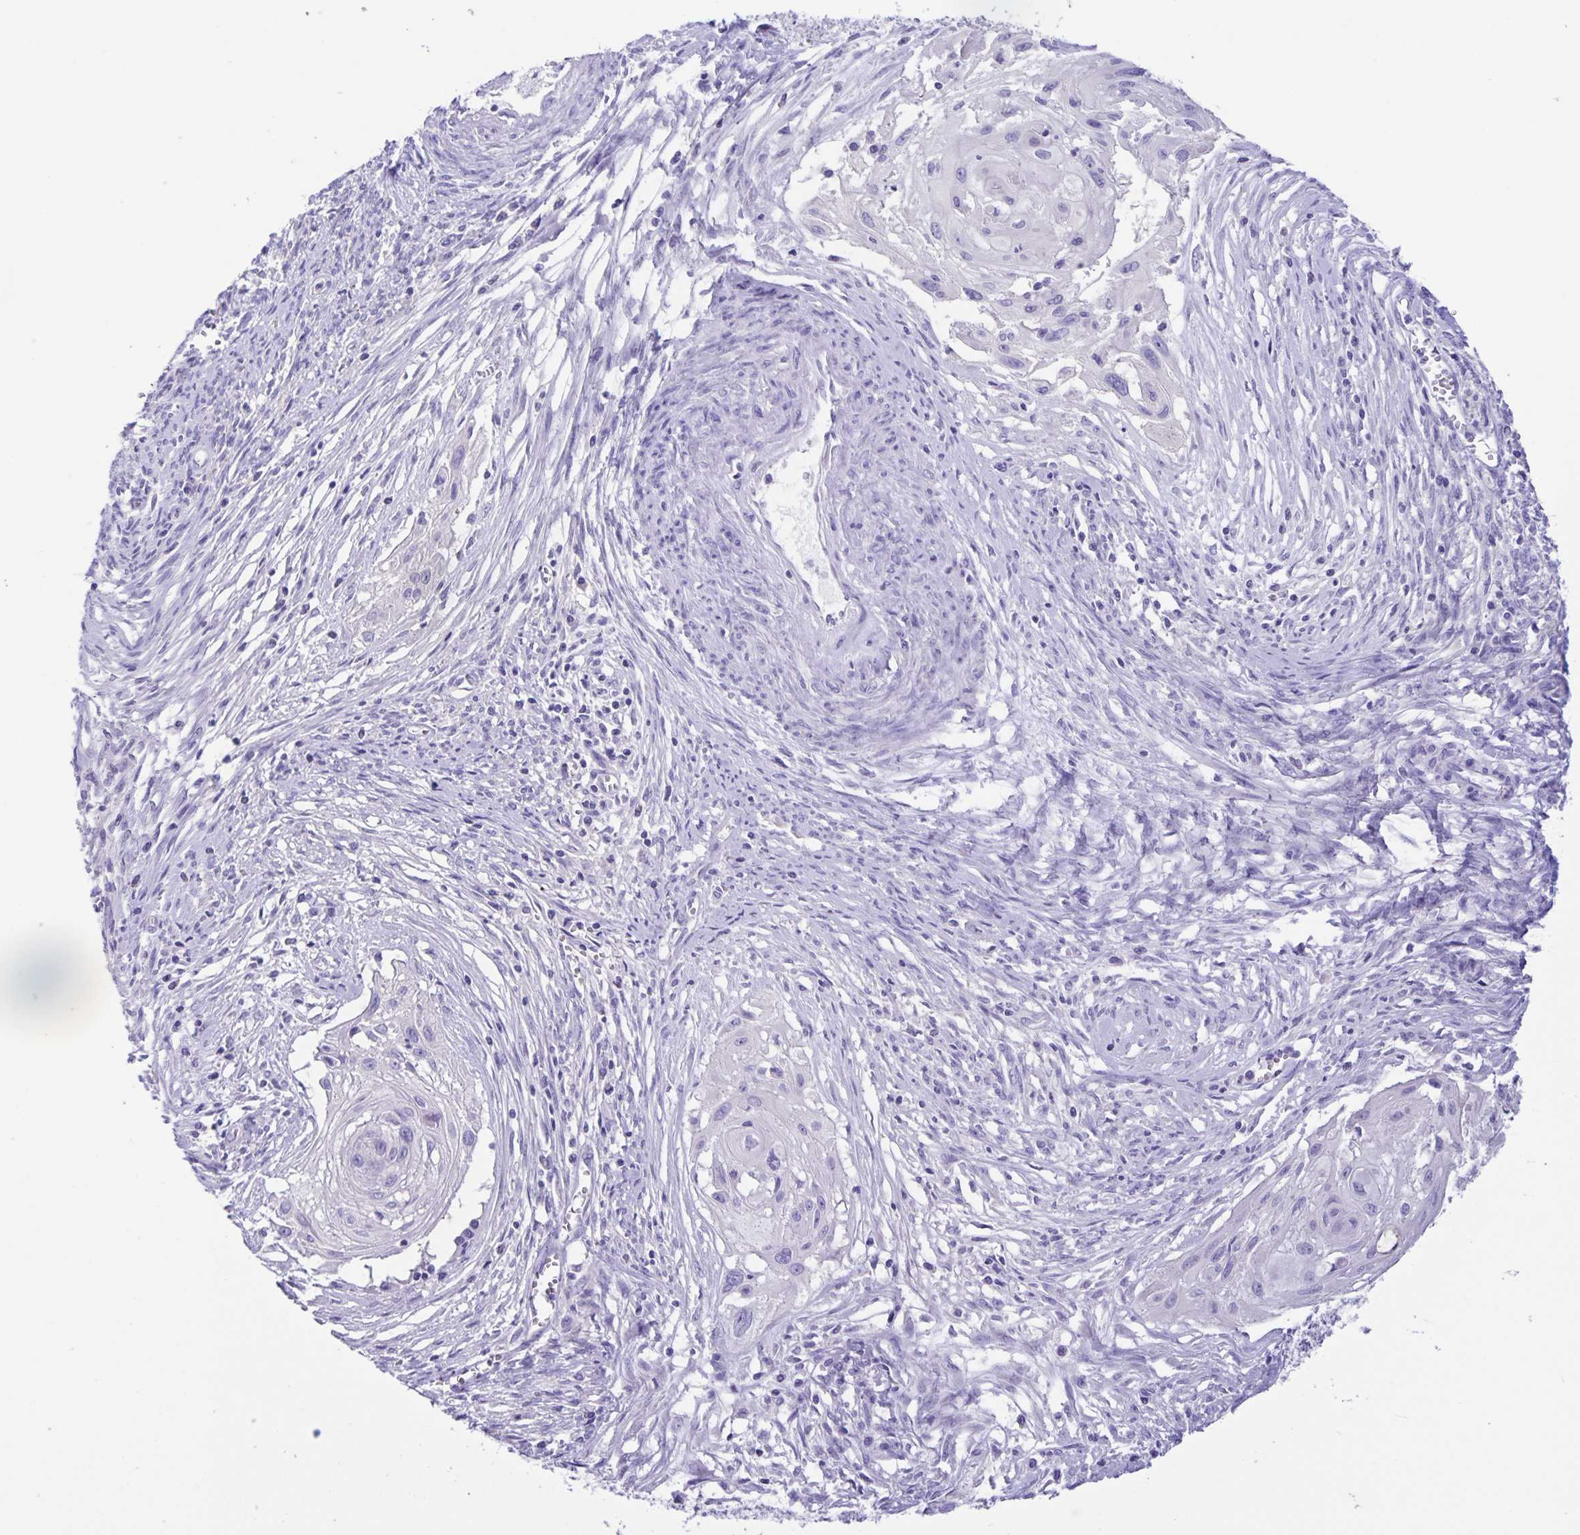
{"staining": {"intensity": "negative", "quantity": "none", "location": "none"}, "tissue": "cervical cancer", "cell_type": "Tumor cells", "image_type": "cancer", "snomed": [{"axis": "morphology", "description": "Squamous cell carcinoma, NOS"}, {"axis": "topography", "description": "Cervix"}], "caption": "Histopathology image shows no protein staining in tumor cells of cervical cancer tissue.", "gene": "CAPSL", "patient": {"sex": "female", "age": 49}}